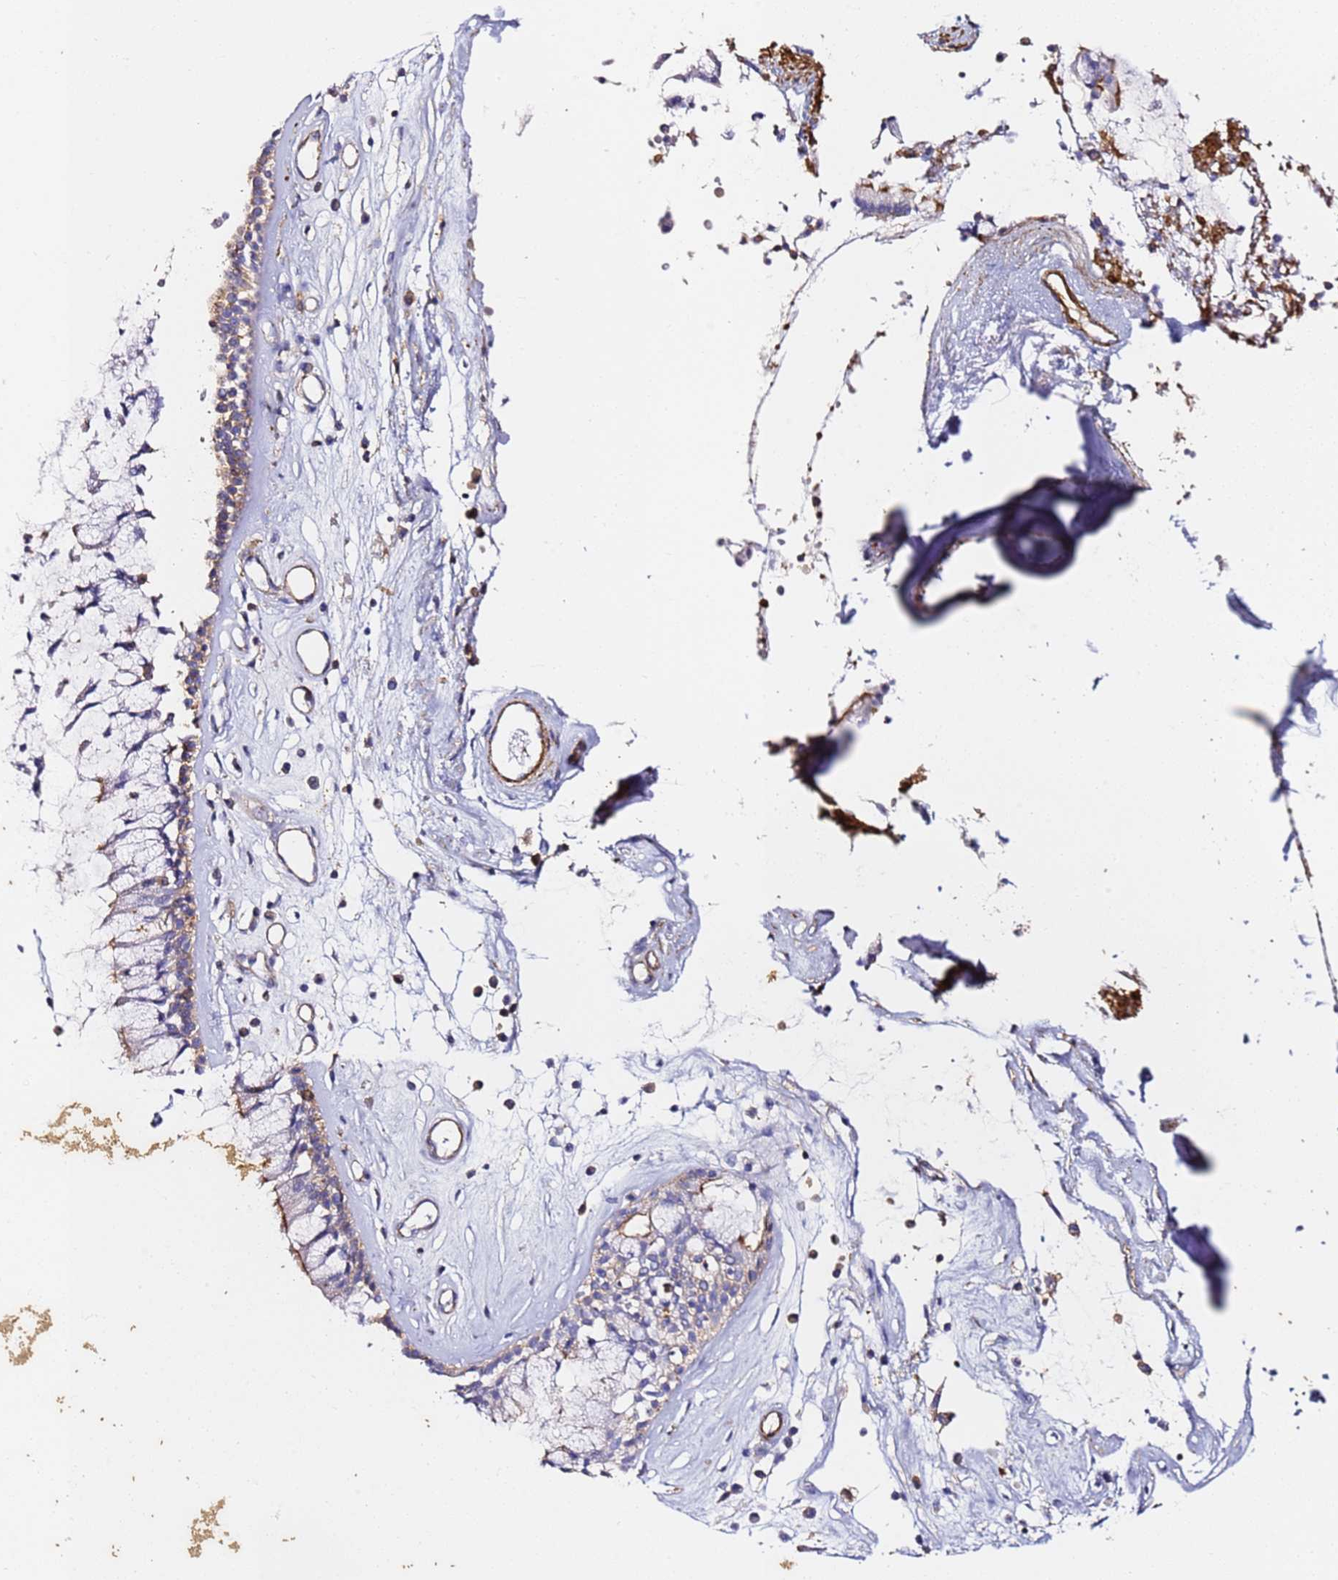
{"staining": {"intensity": "moderate", "quantity": "<25%", "location": "cytoplasmic/membranous"}, "tissue": "nasopharynx", "cell_type": "Respiratory epithelial cells", "image_type": "normal", "snomed": [{"axis": "morphology", "description": "Normal tissue, NOS"}, {"axis": "morphology", "description": "Inflammation, NOS"}, {"axis": "topography", "description": "Nasopharynx"}], "caption": "Approximately <25% of respiratory epithelial cells in benign human nasopharynx exhibit moderate cytoplasmic/membranous protein expression as visualized by brown immunohistochemical staining.", "gene": "ZNF671", "patient": {"sex": "male", "age": 29}}